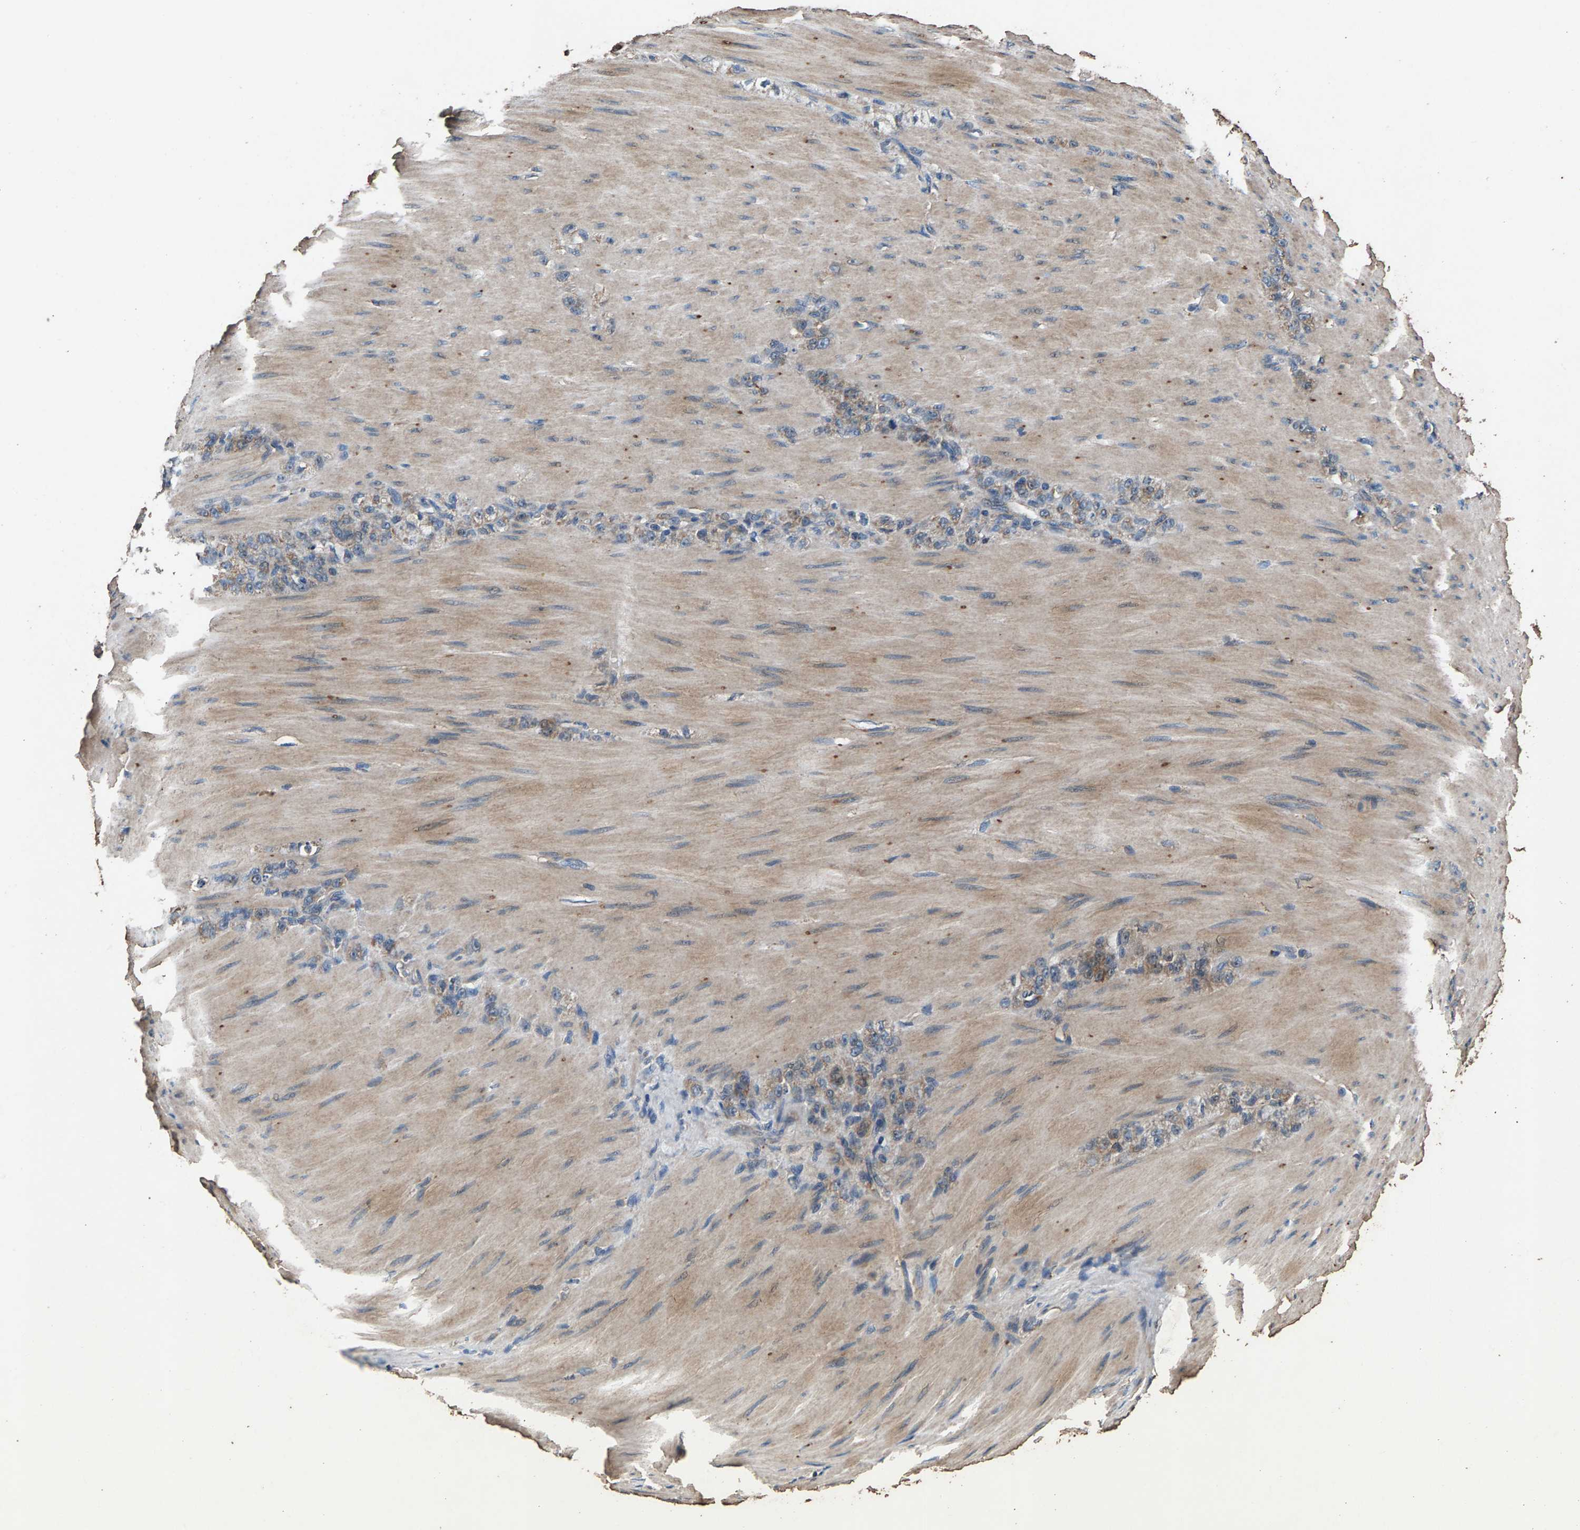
{"staining": {"intensity": "weak", "quantity": "25%-75%", "location": "cytoplasmic/membranous"}, "tissue": "stomach cancer", "cell_type": "Tumor cells", "image_type": "cancer", "snomed": [{"axis": "morphology", "description": "Normal tissue, NOS"}, {"axis": "morphology", "description": "Adenocarcinoma, NOS"}, {"axis": "topography", "description": "Stomach"}], "caption": "A high-resolution image shows immunohistochemistry (IHC) staining of stomach cancer (adenocarcinoma), which reveals weak cytoplasmic/membranous staining in about 25%-75% of tumor cells.", "gene": "MRPL27", "patient": {"sex": "male", "age": 82}}